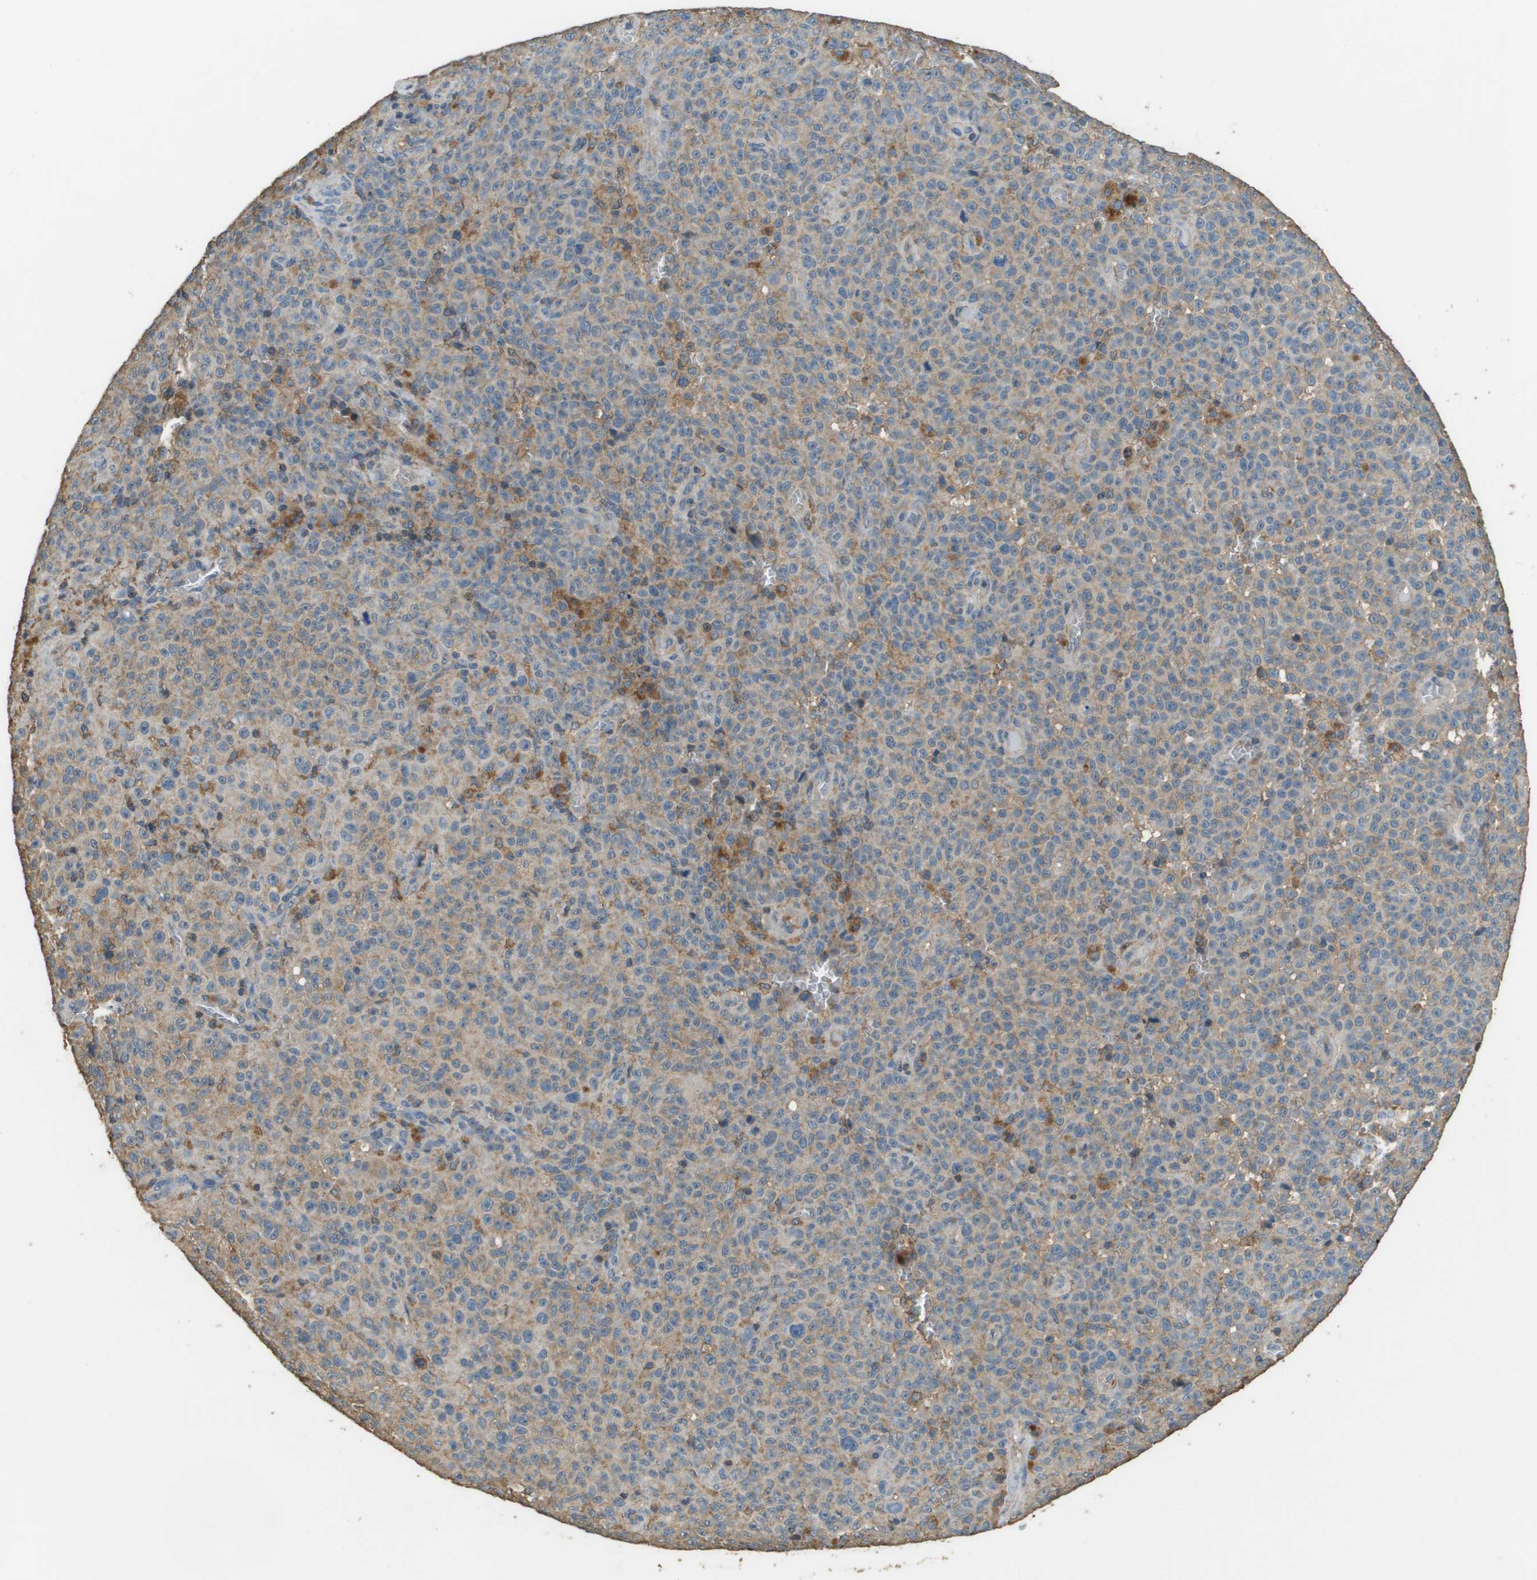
{"staining": {"intensity": "weak", "quantity": "<25%", "location": "cytoplasmic/membranous"}, "tissue": "melanoma", "cell_type": "Tumor cells", "image_type": "cancer", "snomed": [{"axis": "morphology", "description": "Malignant melanoma, NOS"}, {"axis": "topography", "description": "Skin"}], "caption": "This is an immunohistochemistry image of melanoma. There is no staining in tumor cells.", "gene": "MS4A7", "patient": {"sex": "female", "age": 82}}